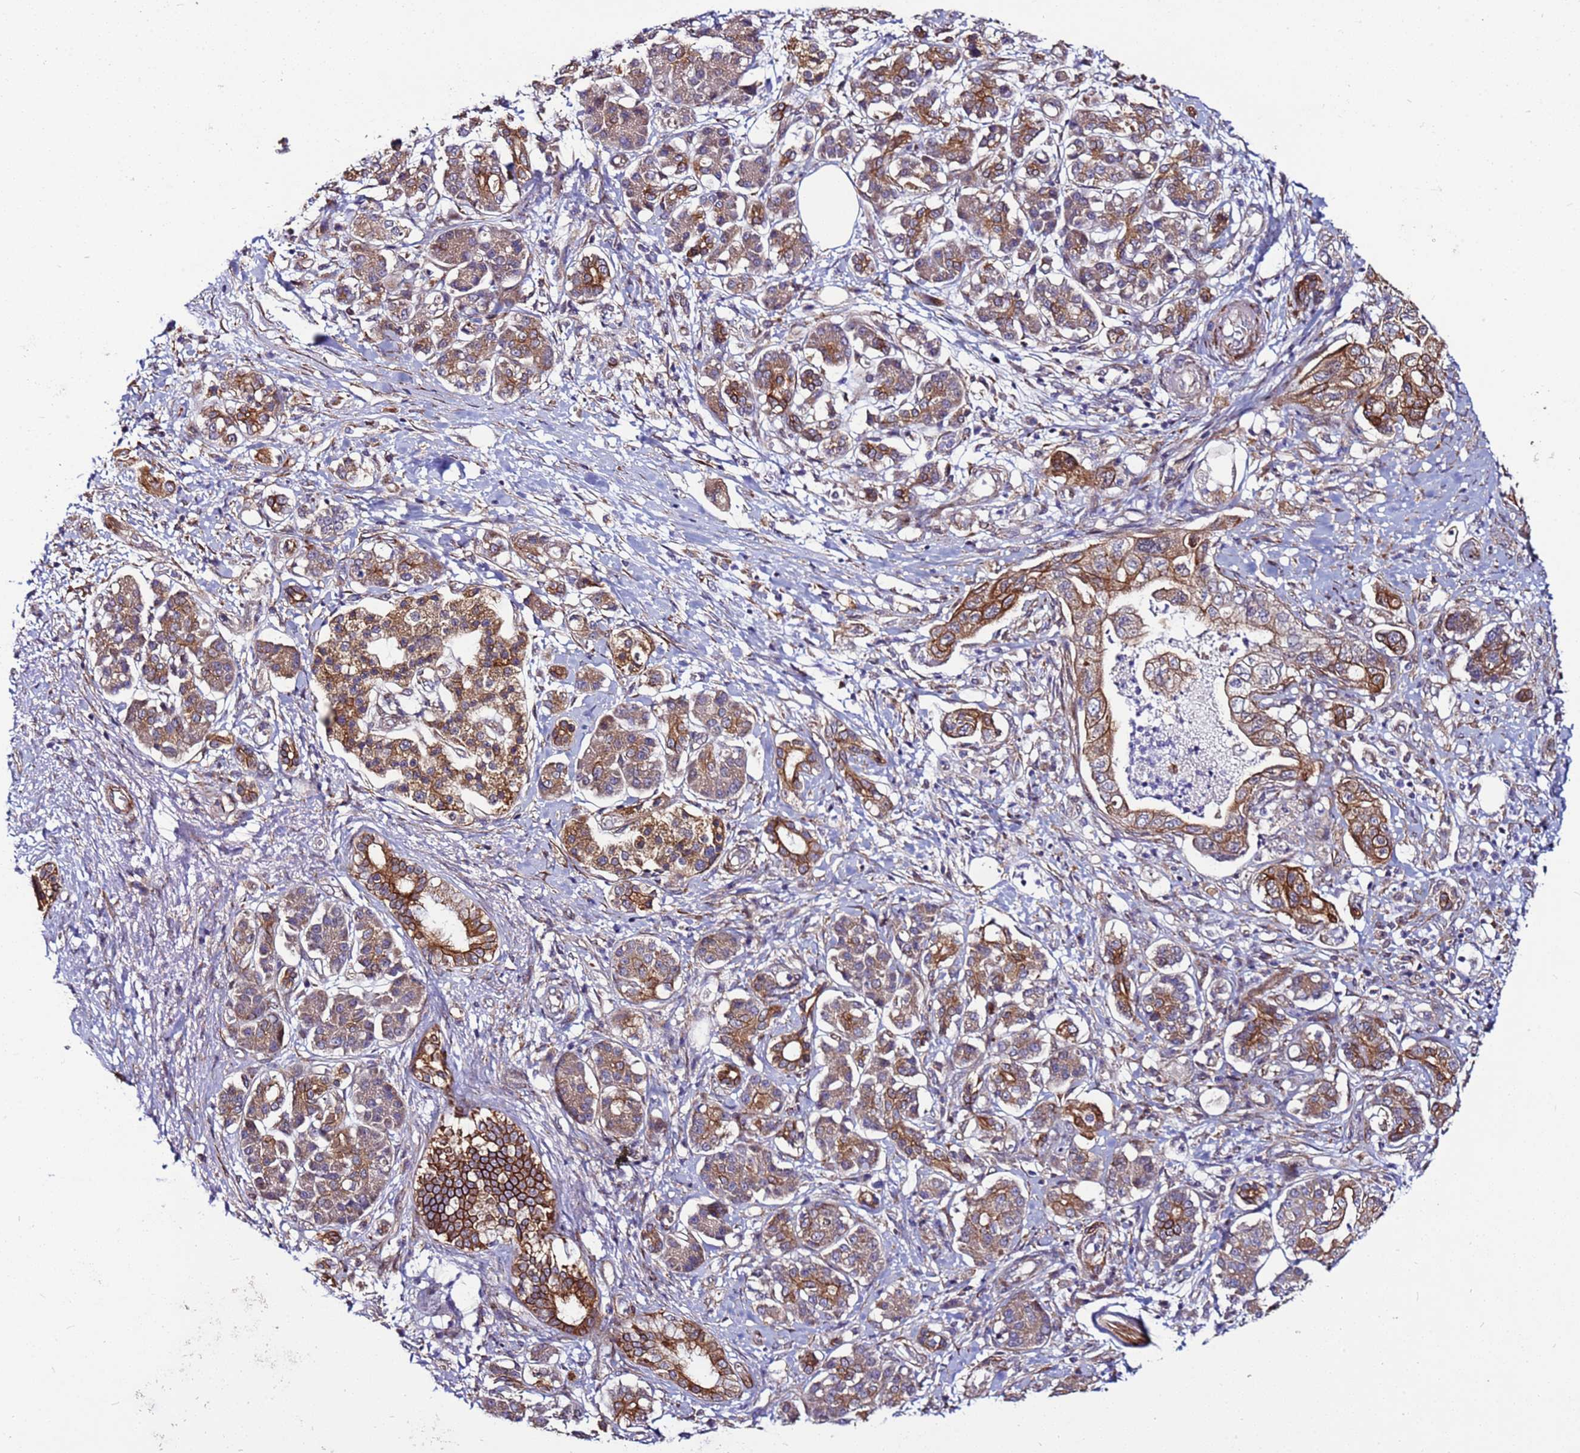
{"staining": {"intensity": "moderate", "quantity": ">75%", "location": "cytoplasmic/membranous"}, "tissue": "pancreatic cancer", "cell_type": "Tumor cells", "image_type": "cancer", "snomed": [{"axis": "morphology", "description": "Adenocarcinoma, NOS"}, {"axis": "topography", "description": "Pancreas"}], "caption": "Moderate cytoplasmic/membranous protein expression is identified in approximately >75% of tumor cells in pancreatic cancer.", "gene": "MCRIP1", "patient": {"sex": "female", "age": 73}}